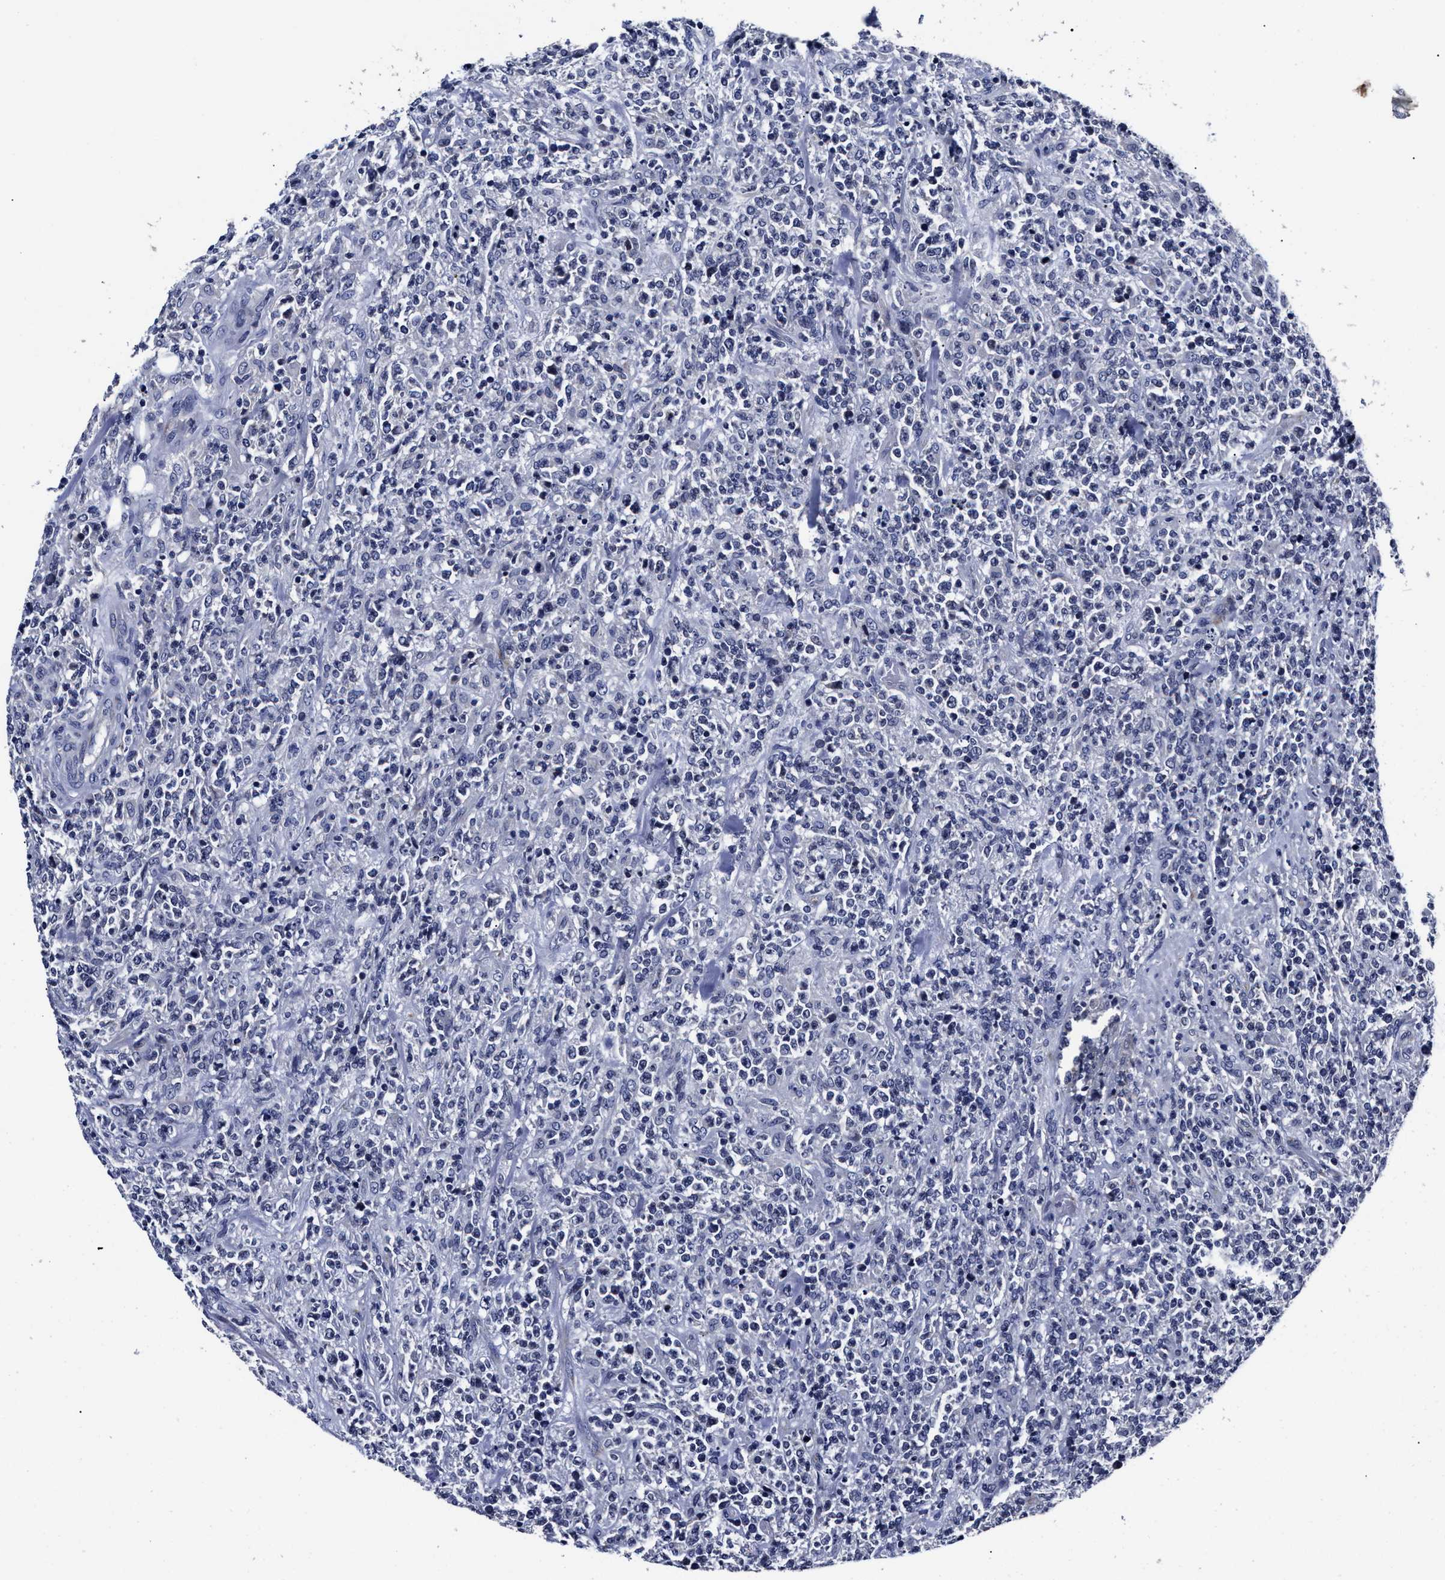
{"staining": {"intensity": "negative", "quantity": "none", "location": "none"}, "tissue": "lymphoma", "cell_type": "Tumor cells", "image_type": "cancer", "snomed": [{"axis": "morphology", "description": "Malignant lymphoma, non-Hodgkin's type, High grade"}, {"axis": "topography", "description": "Soft tissue"}], "caption": "The image exhibits no staining of tumor cells in lymphoma.", "gene": "OLFML2A", "patient": {"sex": "male", "age": 18}}